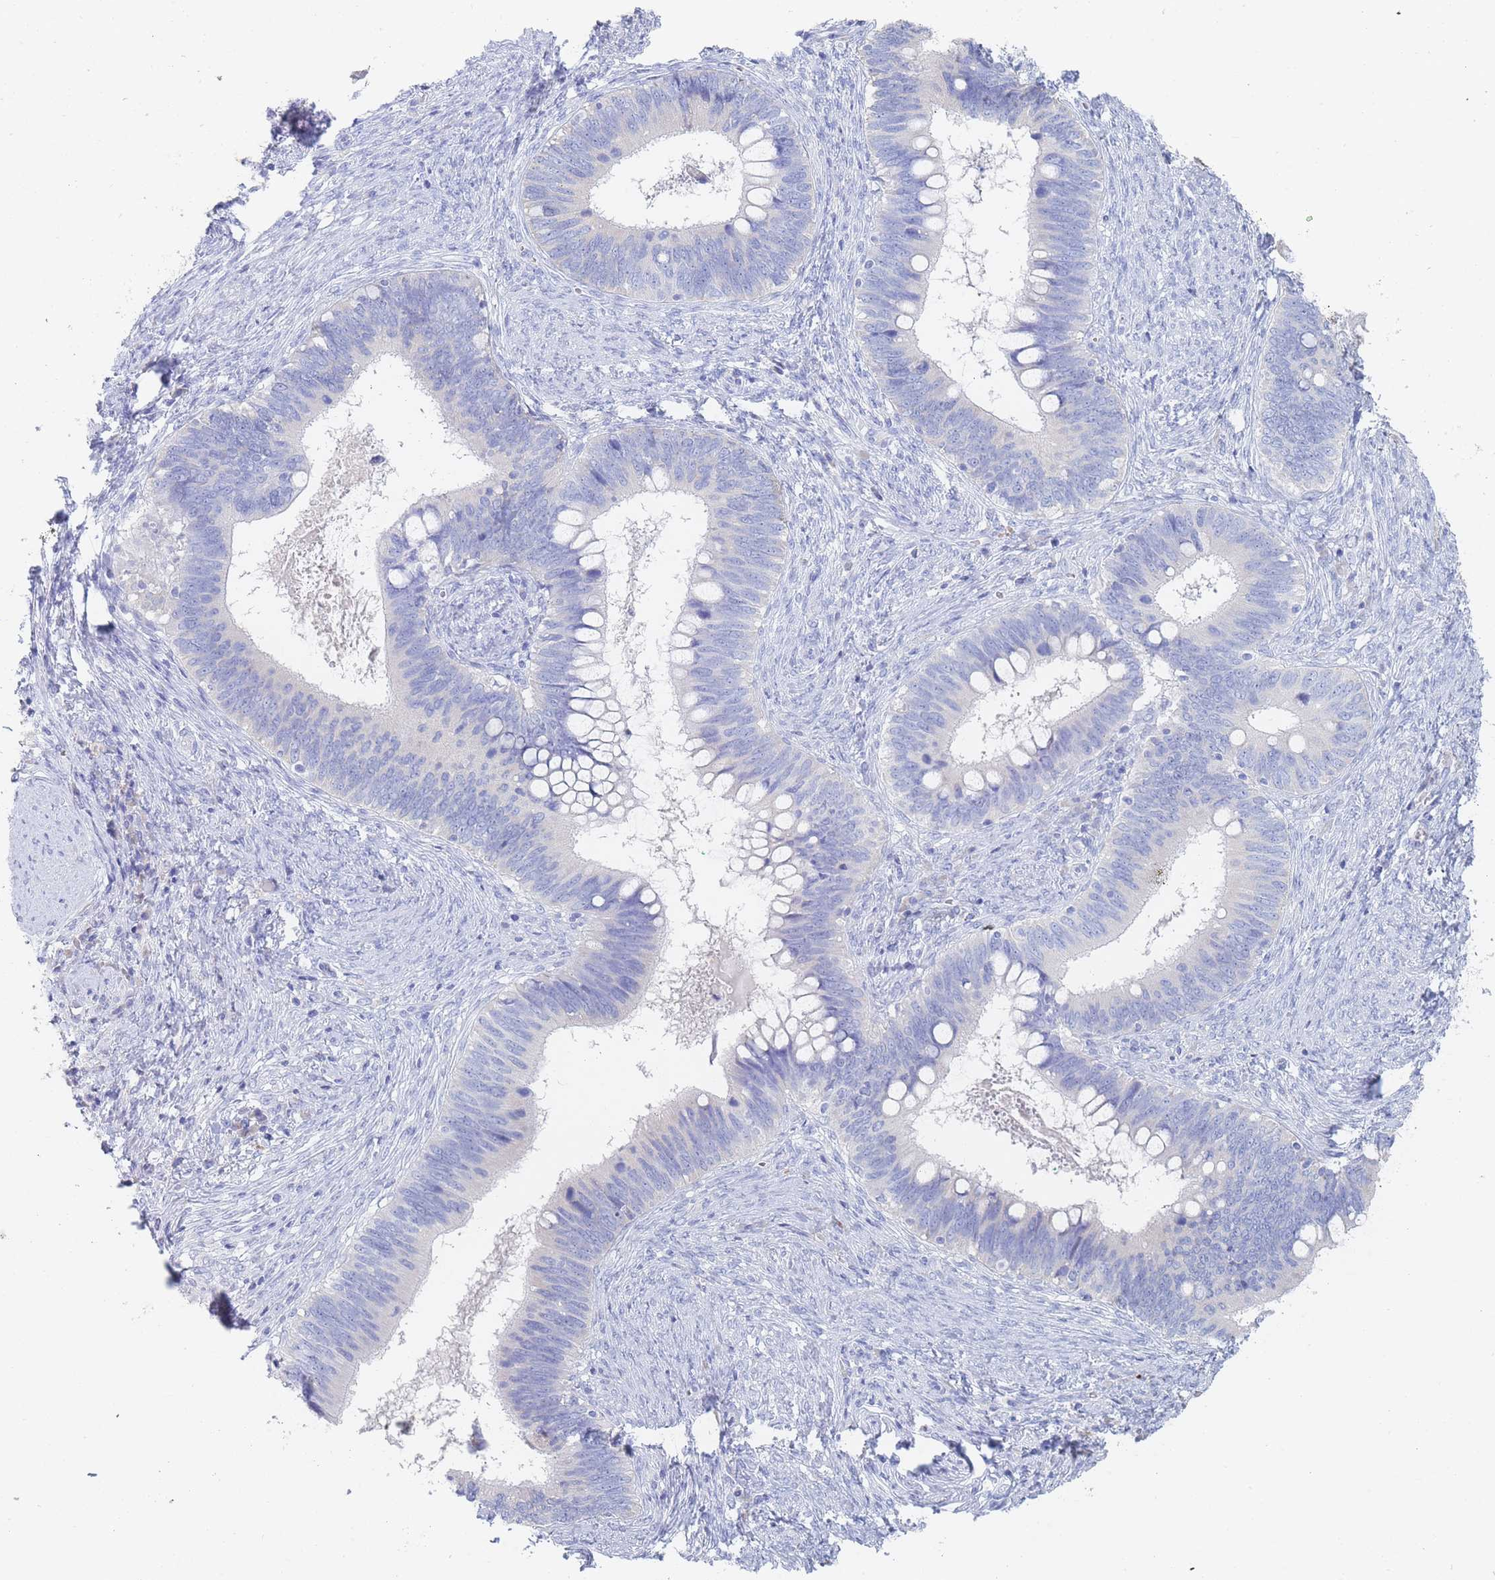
{"staining": {"intensity": "negative", "quantity": "none", "location": "none"}, "tissue": "cervical cancer", "cell_type": "Tumor cells", "image_type": "cancer", "snomed": [{"axis": "morphology", "description": "Adenocarcinoma, NOS"}, {"axis": "topography", "description": "Cervix"}], "caption": "Immunohistochemical staining of adenocarcinoma (cervical) exhibits no significant expression in tumor cells. Brightfield microscopy of immunohistochemistry stained with DAB (3,3'-diaminobenzidine) (brown) and hematoxylin (blue), captured at high magnification.", "gene": "SLC25A35", "patient": {"sex": "female", "age": 42}}